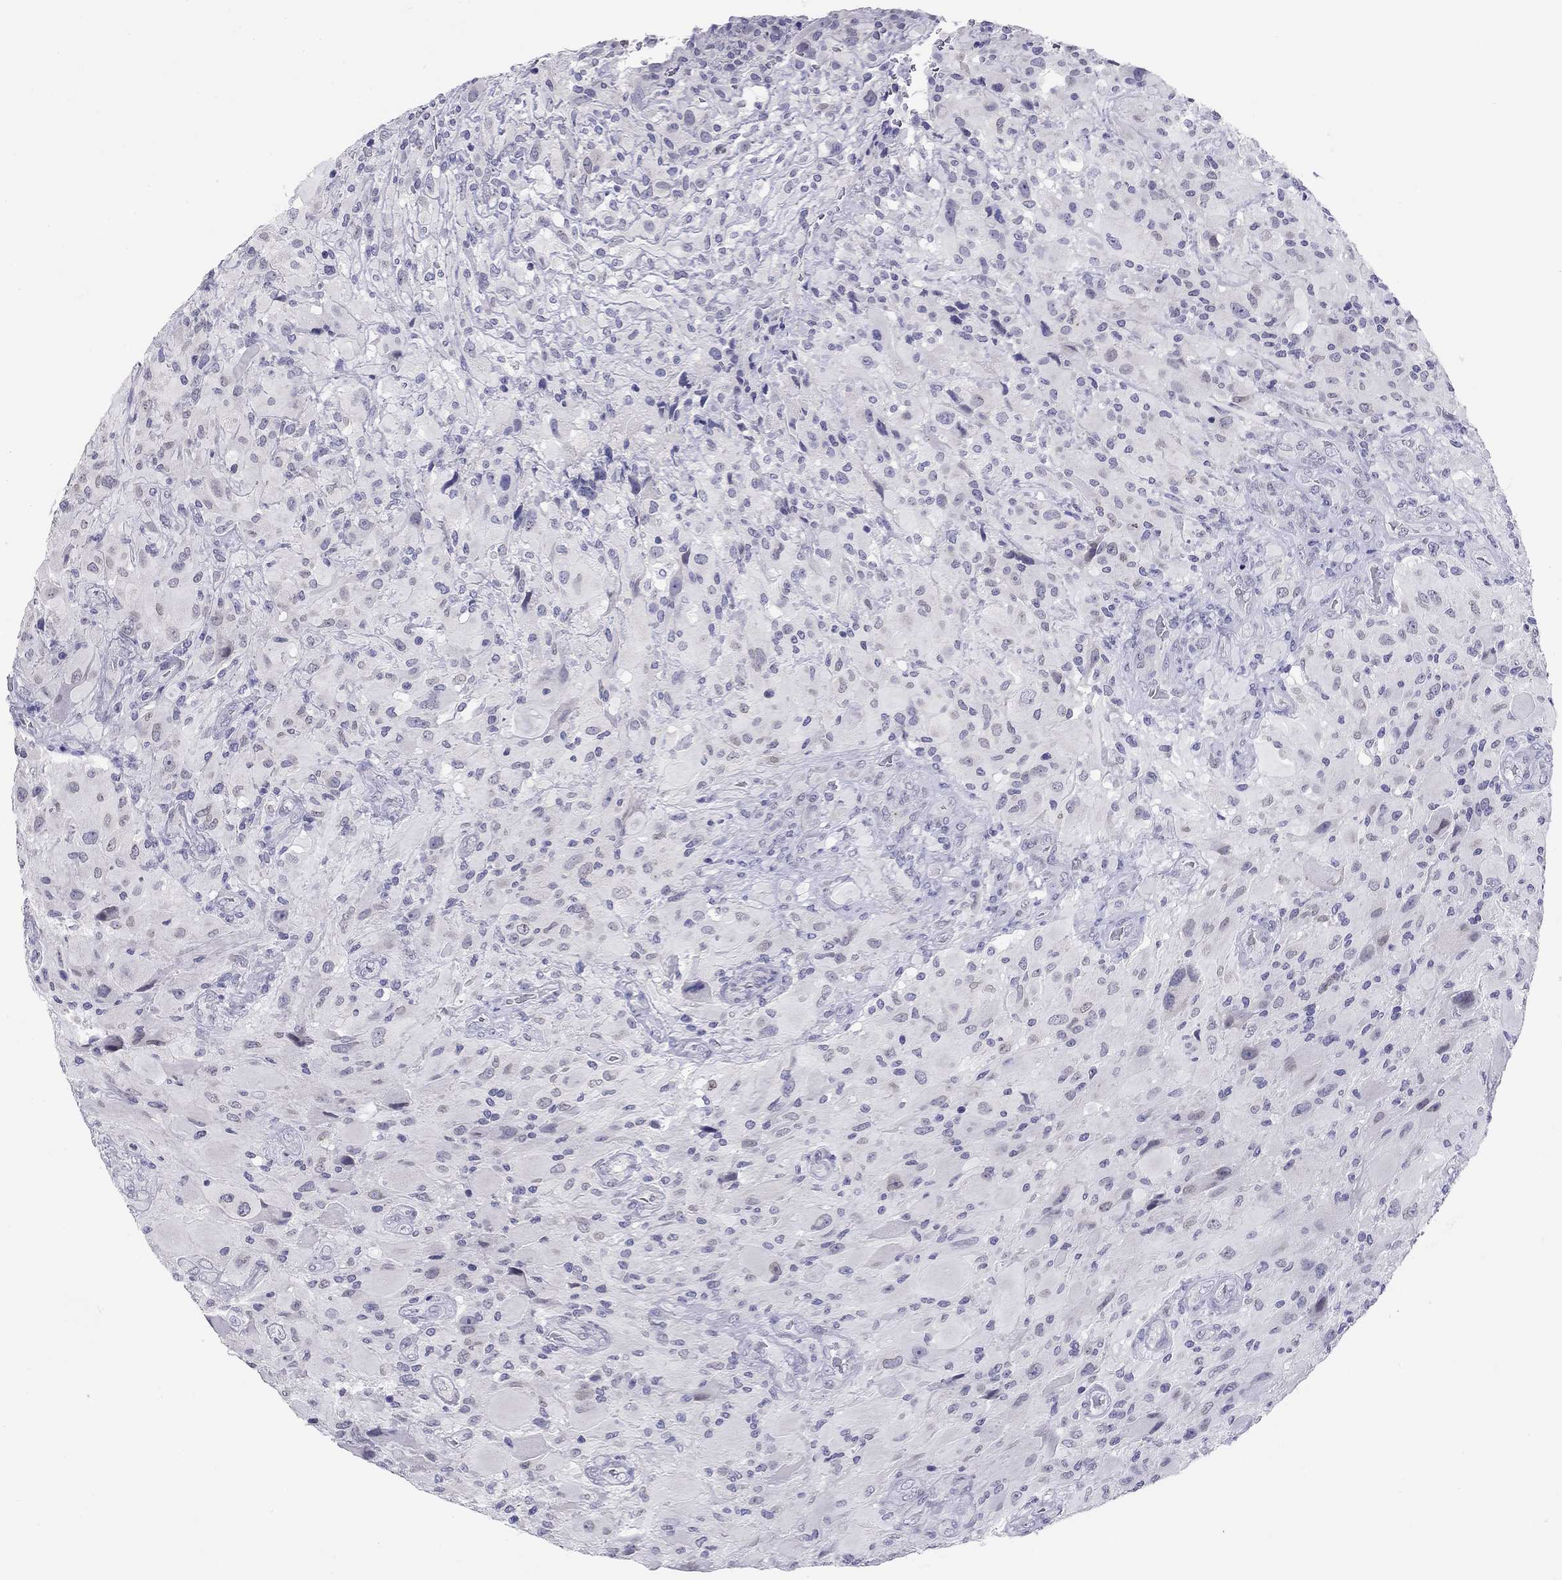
{"staining": {"intensity": "negative", "quantity": "none", "location": "none"}, "tissue": "glioma", "cell_type": "Tumor cells", "image_type": "cancer", "snomed": [{"axis": "morphology", "description": "Glioma, malignant, High grade"}, {"axis": "topography", "description": "Cerebral cortex"}], "caption": "Immunohistochemical staining of human glioma reveals no significant positivity in tumor cells. (Brightfield microscopy of DAB immunohistochemistry (IHC) at high magnification).", "gene": "ARMC12", "patient": {"sex": "male", "age": 35}}